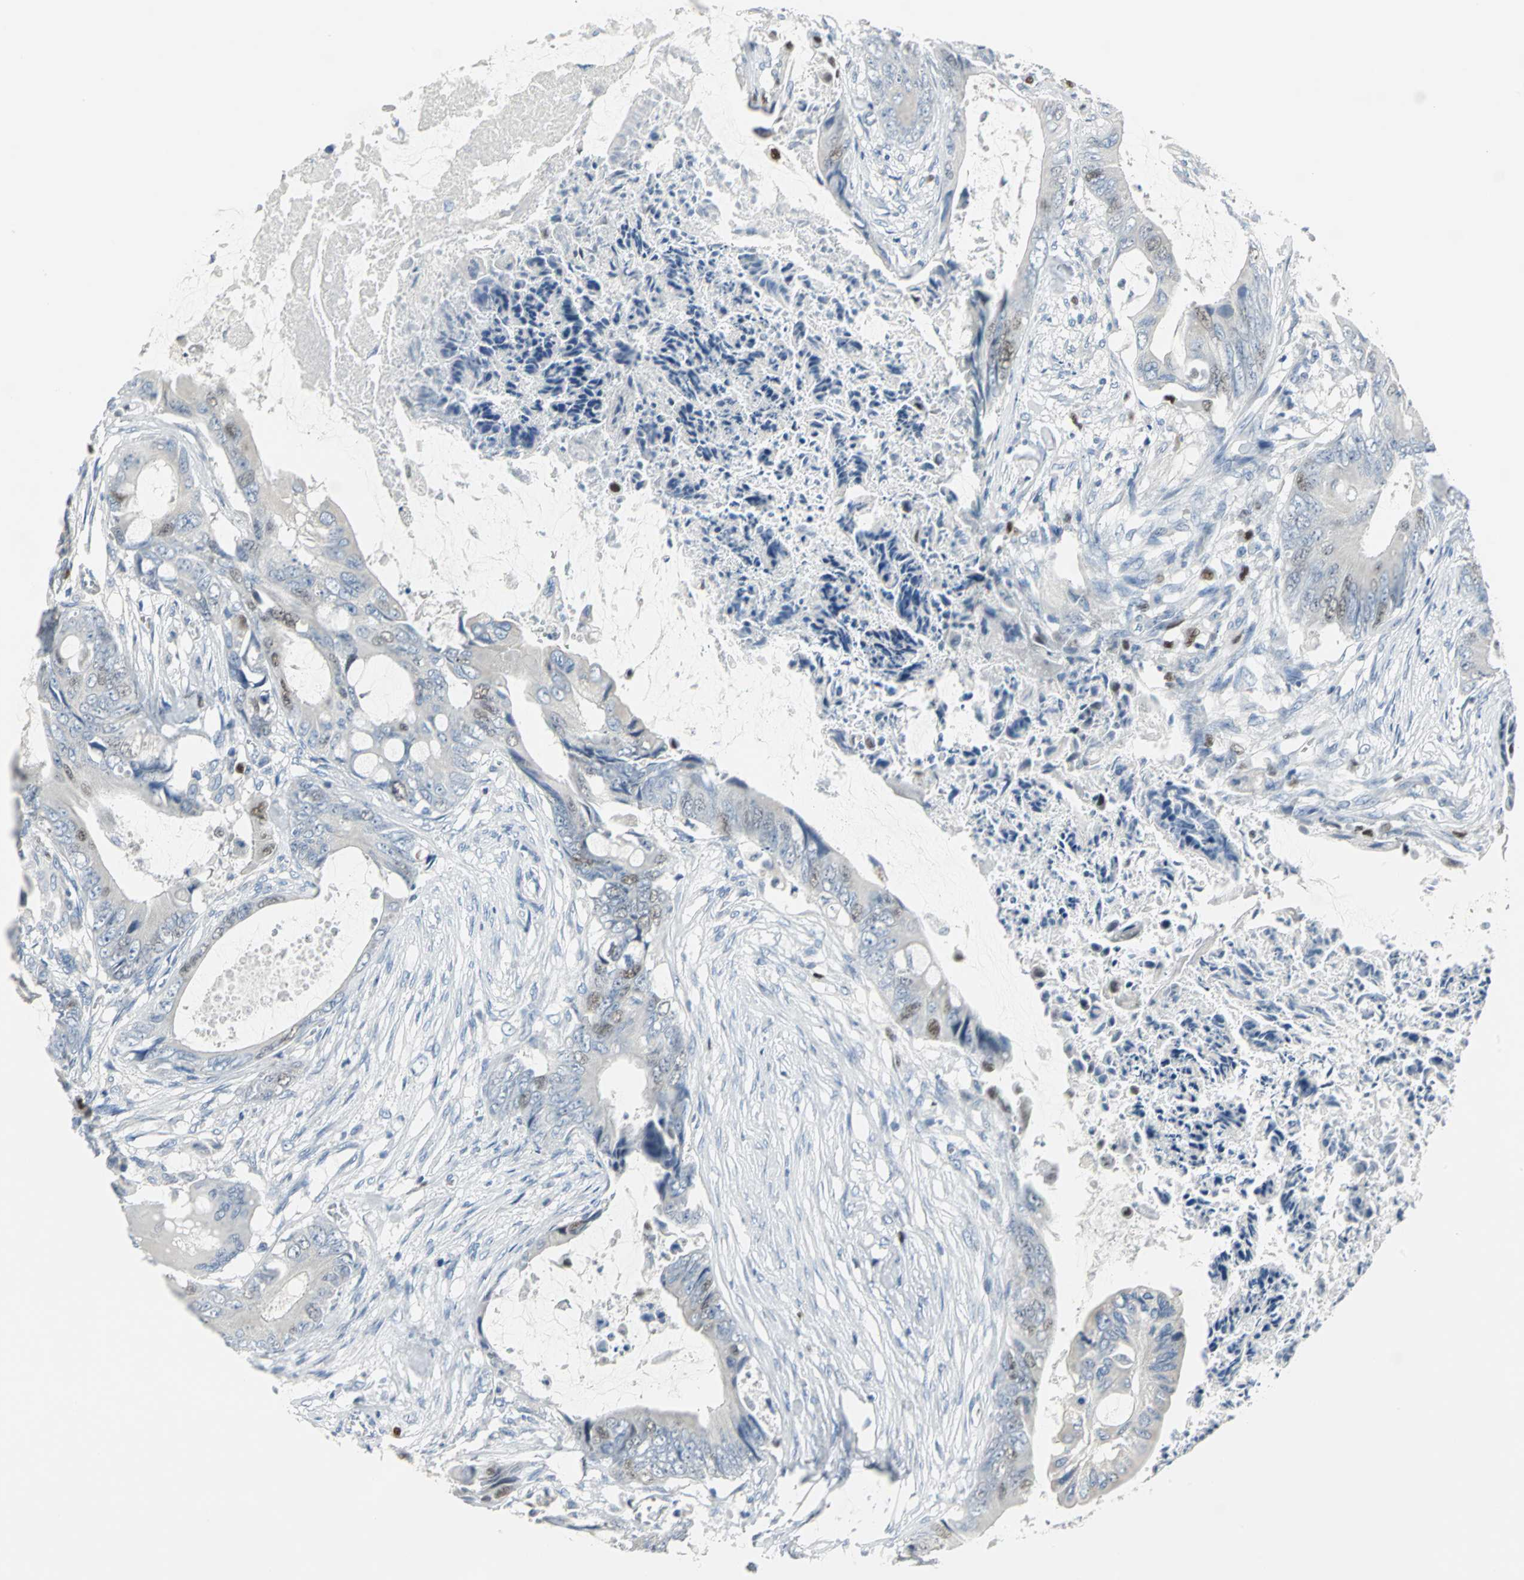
{"staining": {"intensity": "moderate", "quantity": "<25%", "location": "nuclear"}, "tissue": "colorectal cancer", "cell_type": "Tumor cells", "image_type": "cancer", "snomed": [{"axis": "morphology", "description": "Normal tissue, NOS"}, {"axis": "morphology", "description": "Adenocarcinoma, NOS"}, {"axis": "topography", "description": "Rectum"}, {"axis": "topography", "description": "Peripheral nerve tissue"}], "caption": "Immunohistochemical staining of colorectal cancer (adenocarcinoma) displays low levels of moderate nuclear staining in approximately <25% of tumor cells.", "gene": "MCM4", "patient": {"sex": "female", "age": 77}}